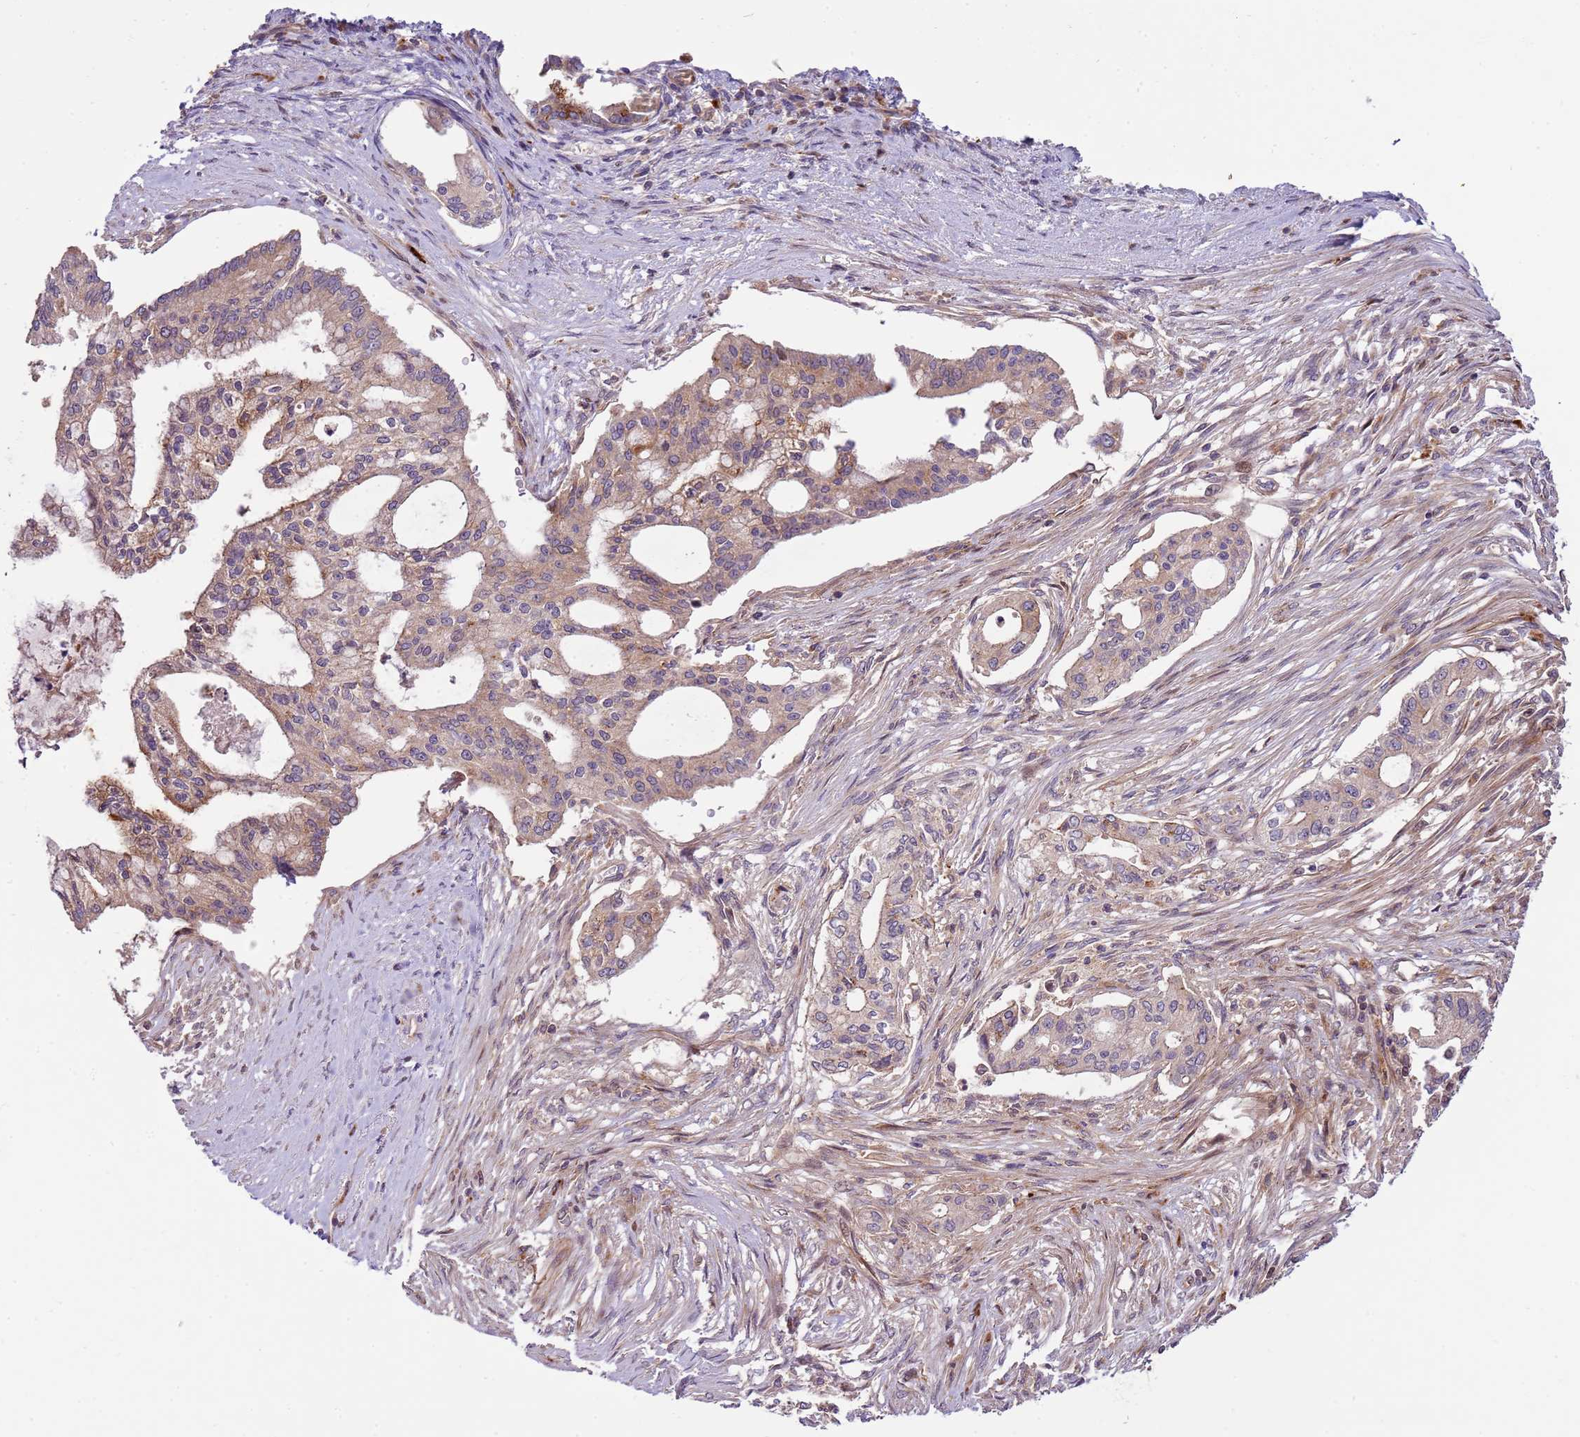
{"staining": {"intensity": "weak", "quantity": "25%-75%", "location": "cytoplasmic/membranous"}, "tissue": "pancreatic cancer", "cell_type": "Tumor cells", "image_type": "cancer", "snomed": [{"axis": "morphology", "description": "Adenocarcinoma, NOS"}, {"axis": "topography", "description": "Pancreas"}], "caption": "Weak cytoplasmic/membranous protein staining is seen in about 25%-75% of tumor cells in adenocarcinoma (pancreatic).", "gene": "ZNF624", "patient": {"sex": "male", "age": 46}}